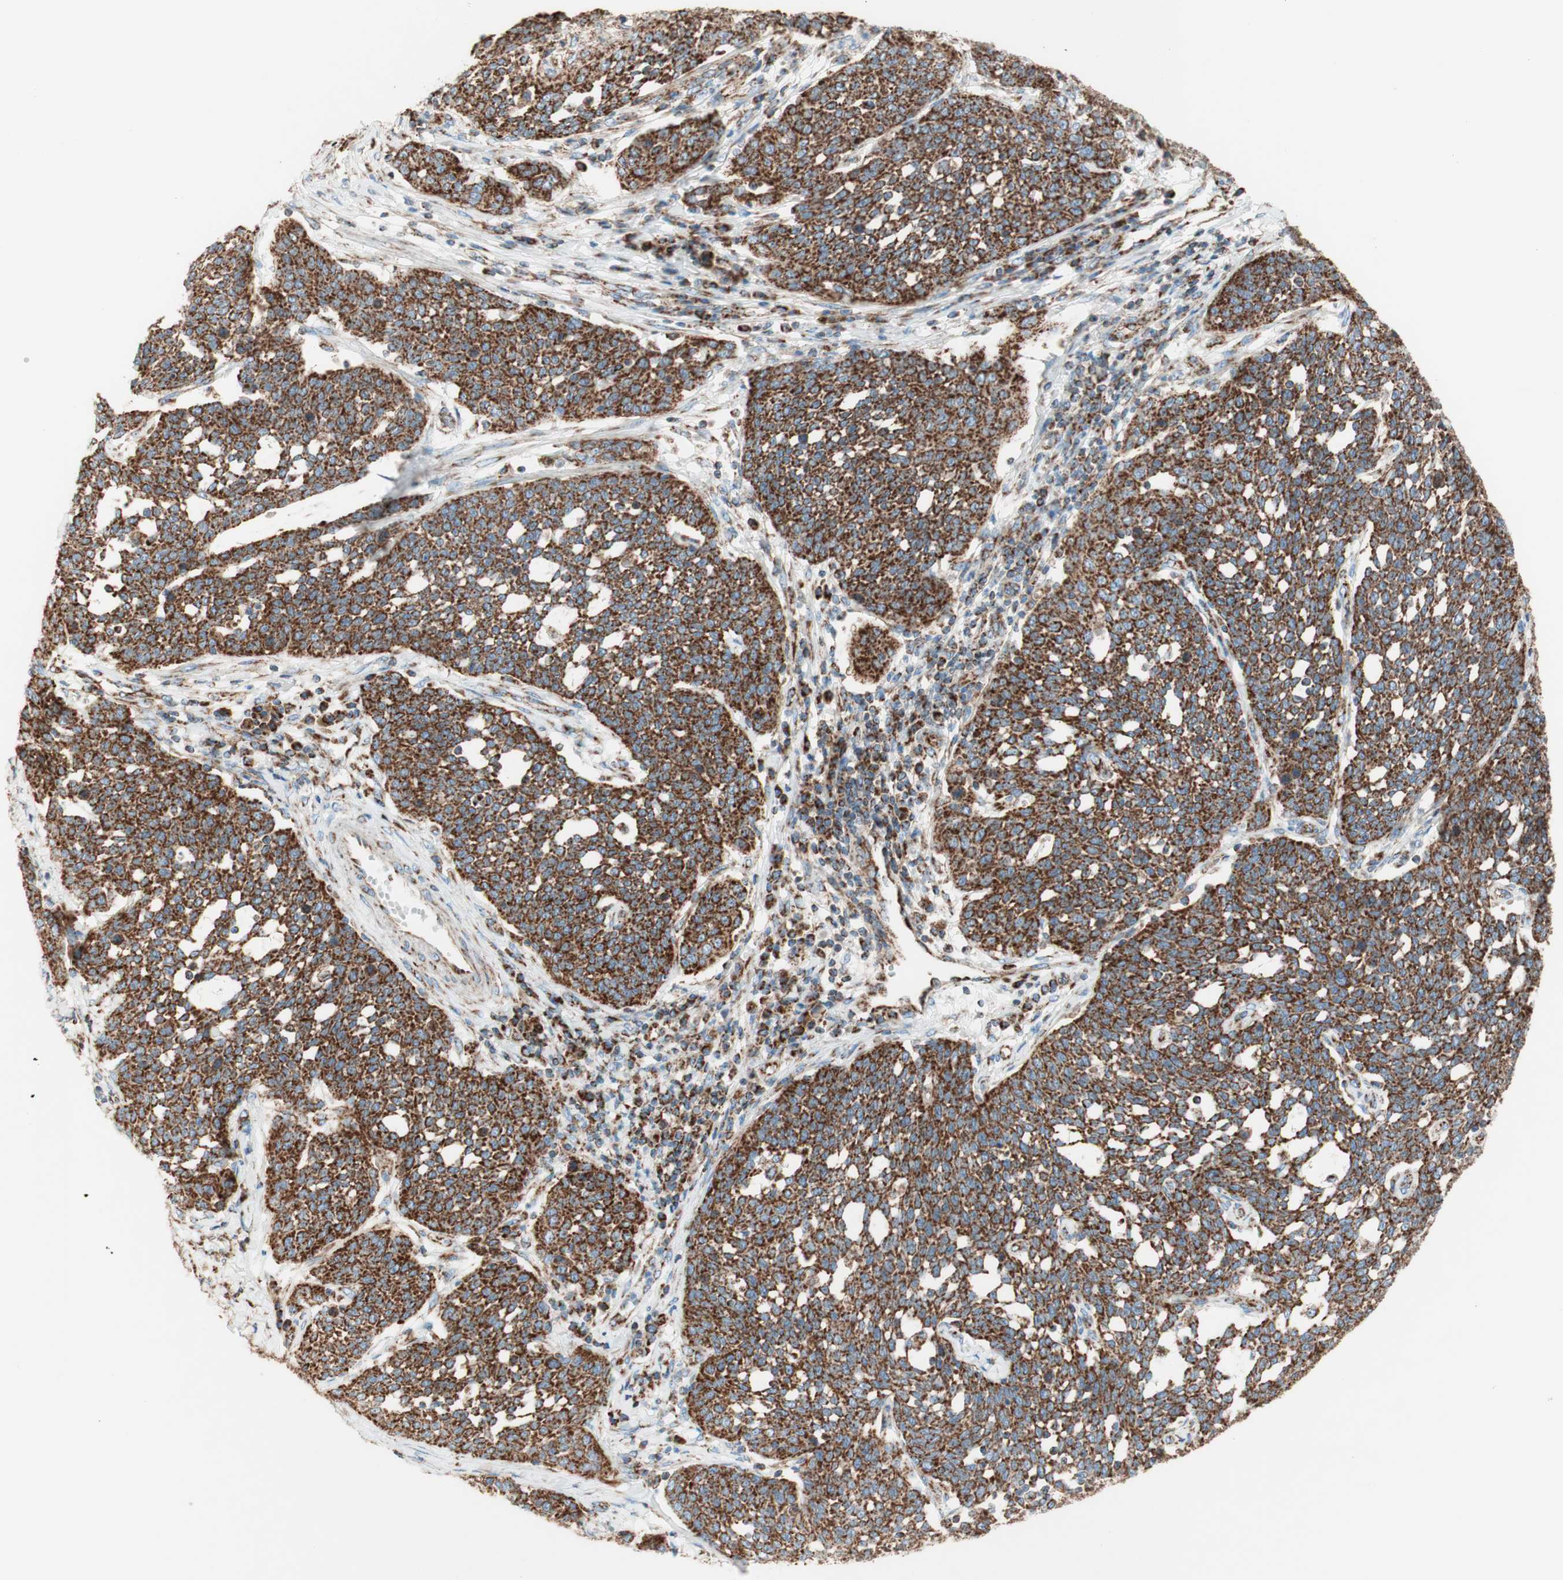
{"staining": {"intensity": "strong", "quantity": ">75%", "location": "cytoplasmic/membranous"}, "tissue": "cervical cancer", "cell_type": "Tumor cells", "image_type": "cancer", "snomed": [{"axis": "morphology", "description": "Squamous cell carcinoma, NOS"}, {"axis": "topography", "description": "Cervix"}], "caption": "Immunohistochemistry of cervical cancer exhibits high levels of strong cytoplasmic/membranous positivity in about >75% of tumor cells.", "gene": "TOMM20", "patient": {"sex": "female", "age": 34}}